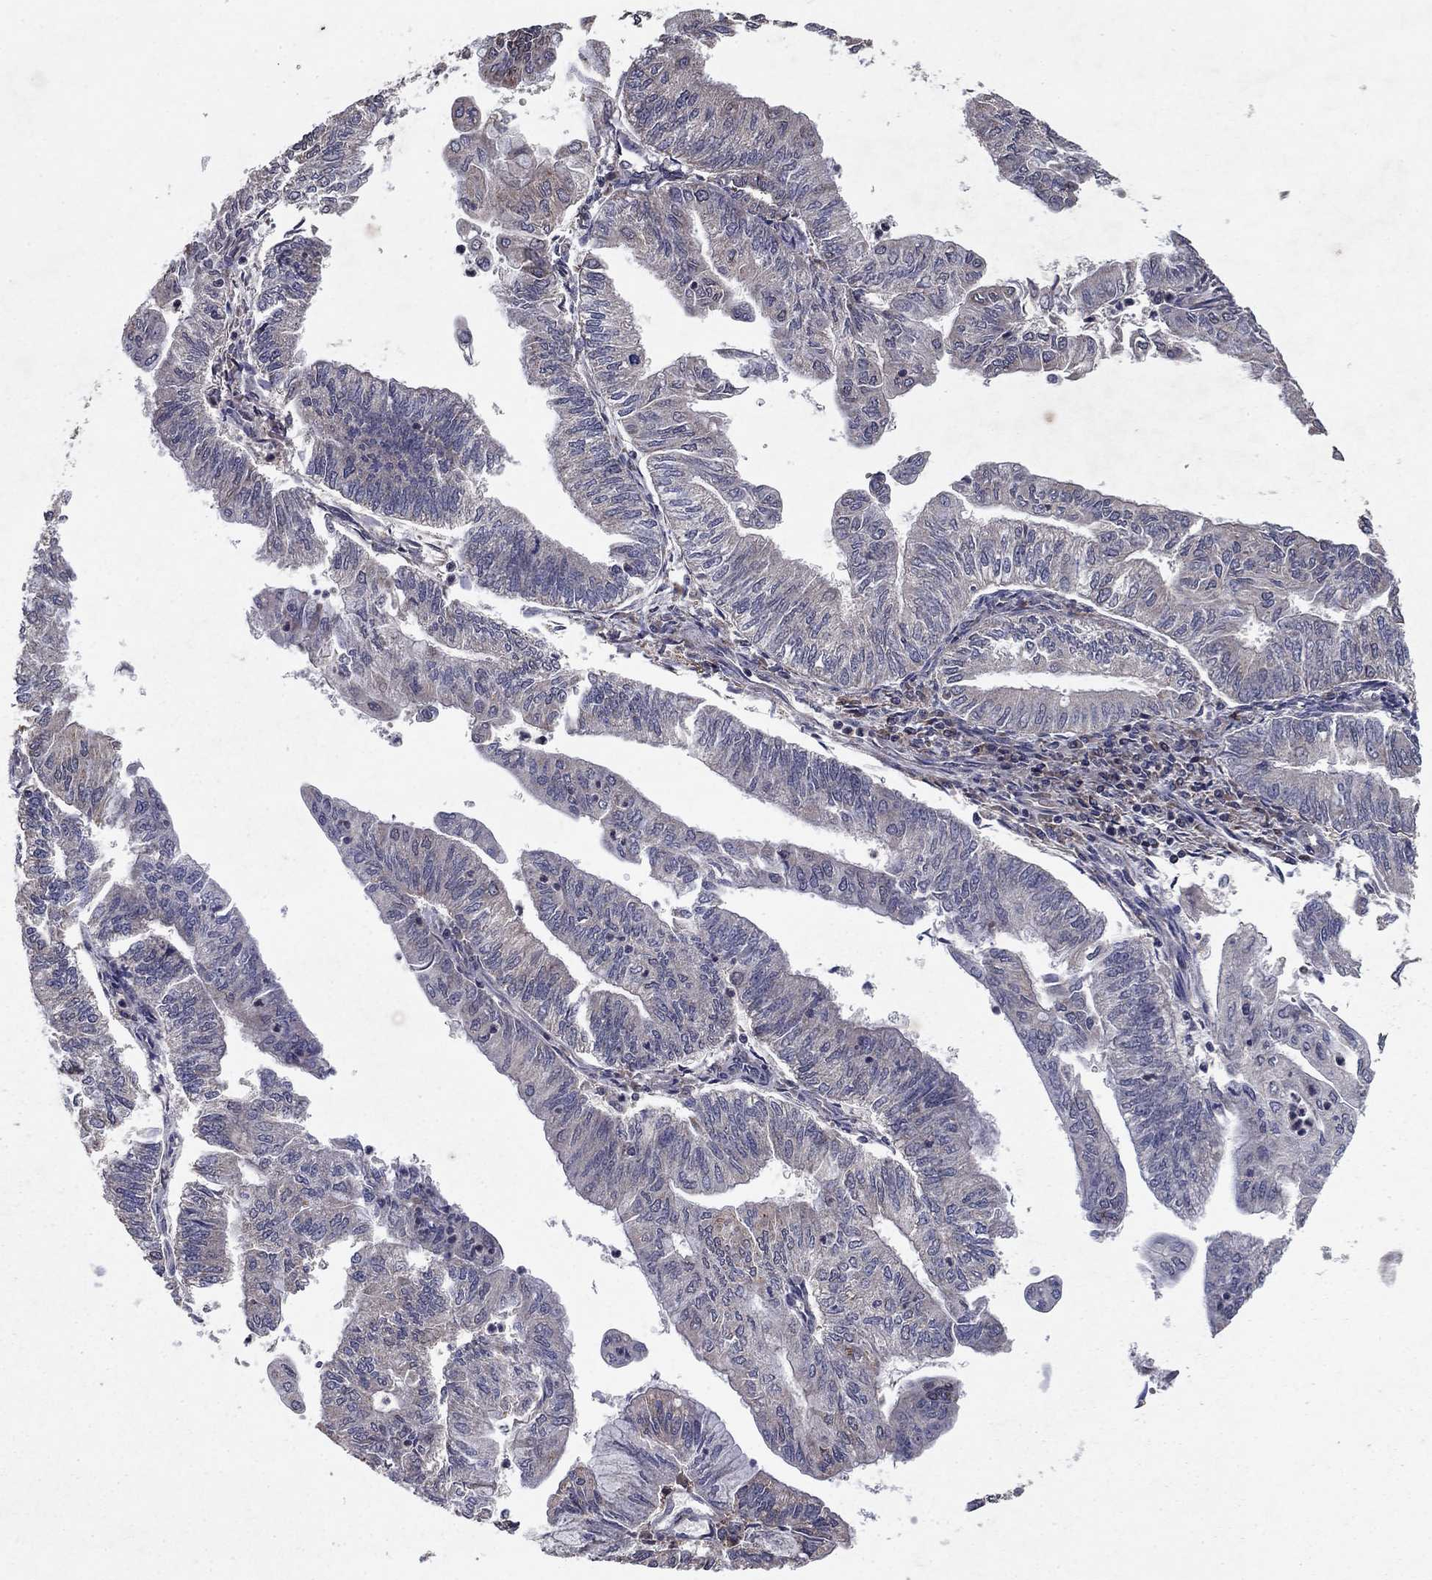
{"staining": {"intensity": "negative", "quantity": "none", "location": "none"}, "tissue": "endometrial cancer", "cell_type": "Tumor cells", "image_type": "cancer", "snomed": [{"axis": "morphology", "description": "Adenocarcinoma, NOS"}, {"axis": "topography", "description": "Endometrium"}], "caption": "DAB immunohistochemical staining of human adenocarcinoma (endometrial) exhibits no significant staining in tumor cells. (Stains: DAB (3,3'-diaminobenzidine) immunohistochemistry (IHC) with hematoxylin counter stain, Microscopy: brightfield microscopy at high magnification).", "gene": "DHRS1", "patient": {"sex": "female", "age": 59}}